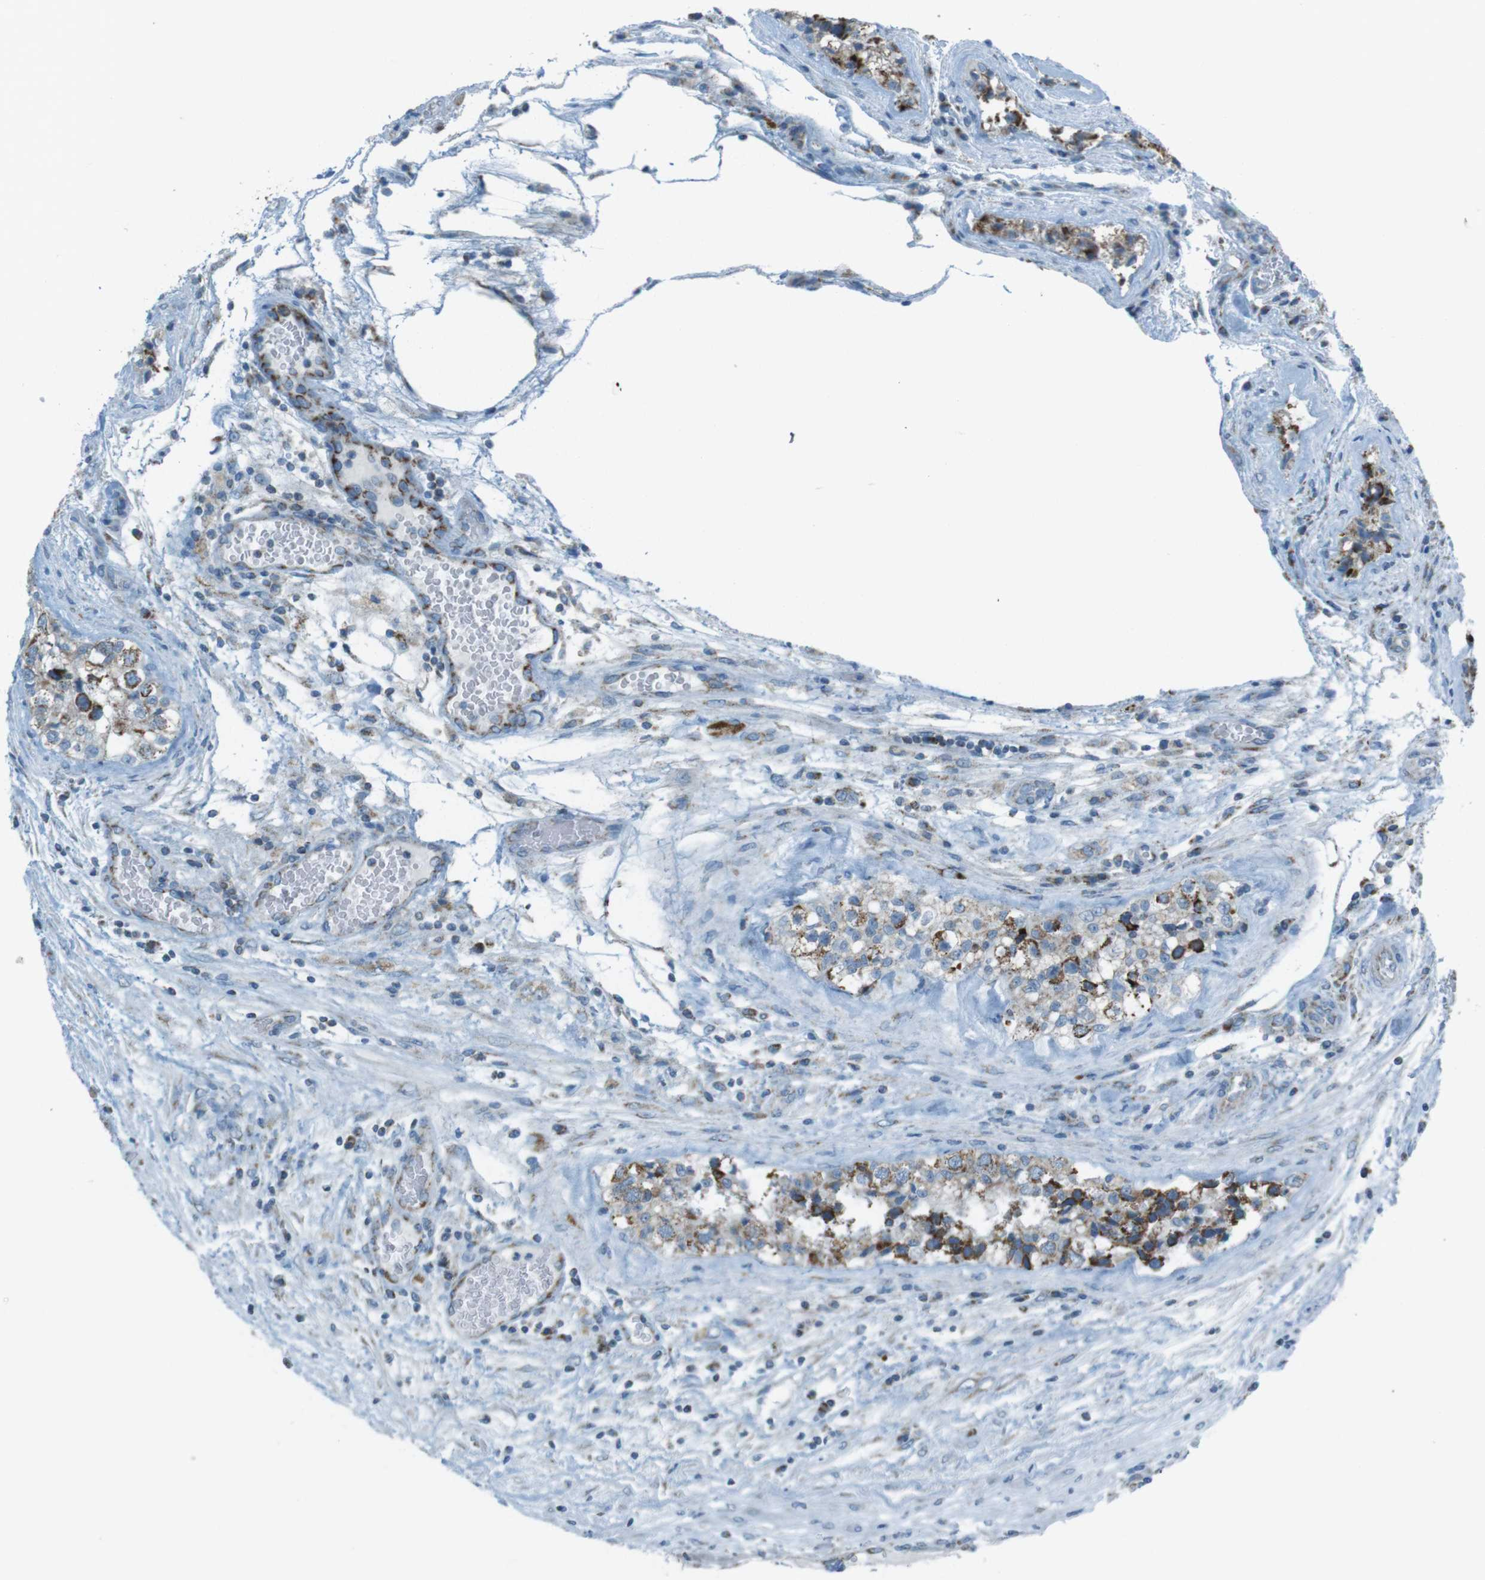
{"staining": {"intensity": "moderate", "quantity": "25%-75%", "location": "cytoplasmic/membranous"}, "tissue": "testis cancer", "cell_type": "Tumor cells", "image_type": "cancer", "snomed": [{"axis": "morphology", "description": "Carcinoma, Embryonal, NOS"}, {"axis": "topography", "description": "Testis"}], "caption": "This is an image of IHC staining of embryonal carcinoma (testis), which shows moderate positivity in the cytoplasmic/membranous of tumor cells.", "gene": "DNAJA3", "patient": {"sex": "male", "age": 36}}